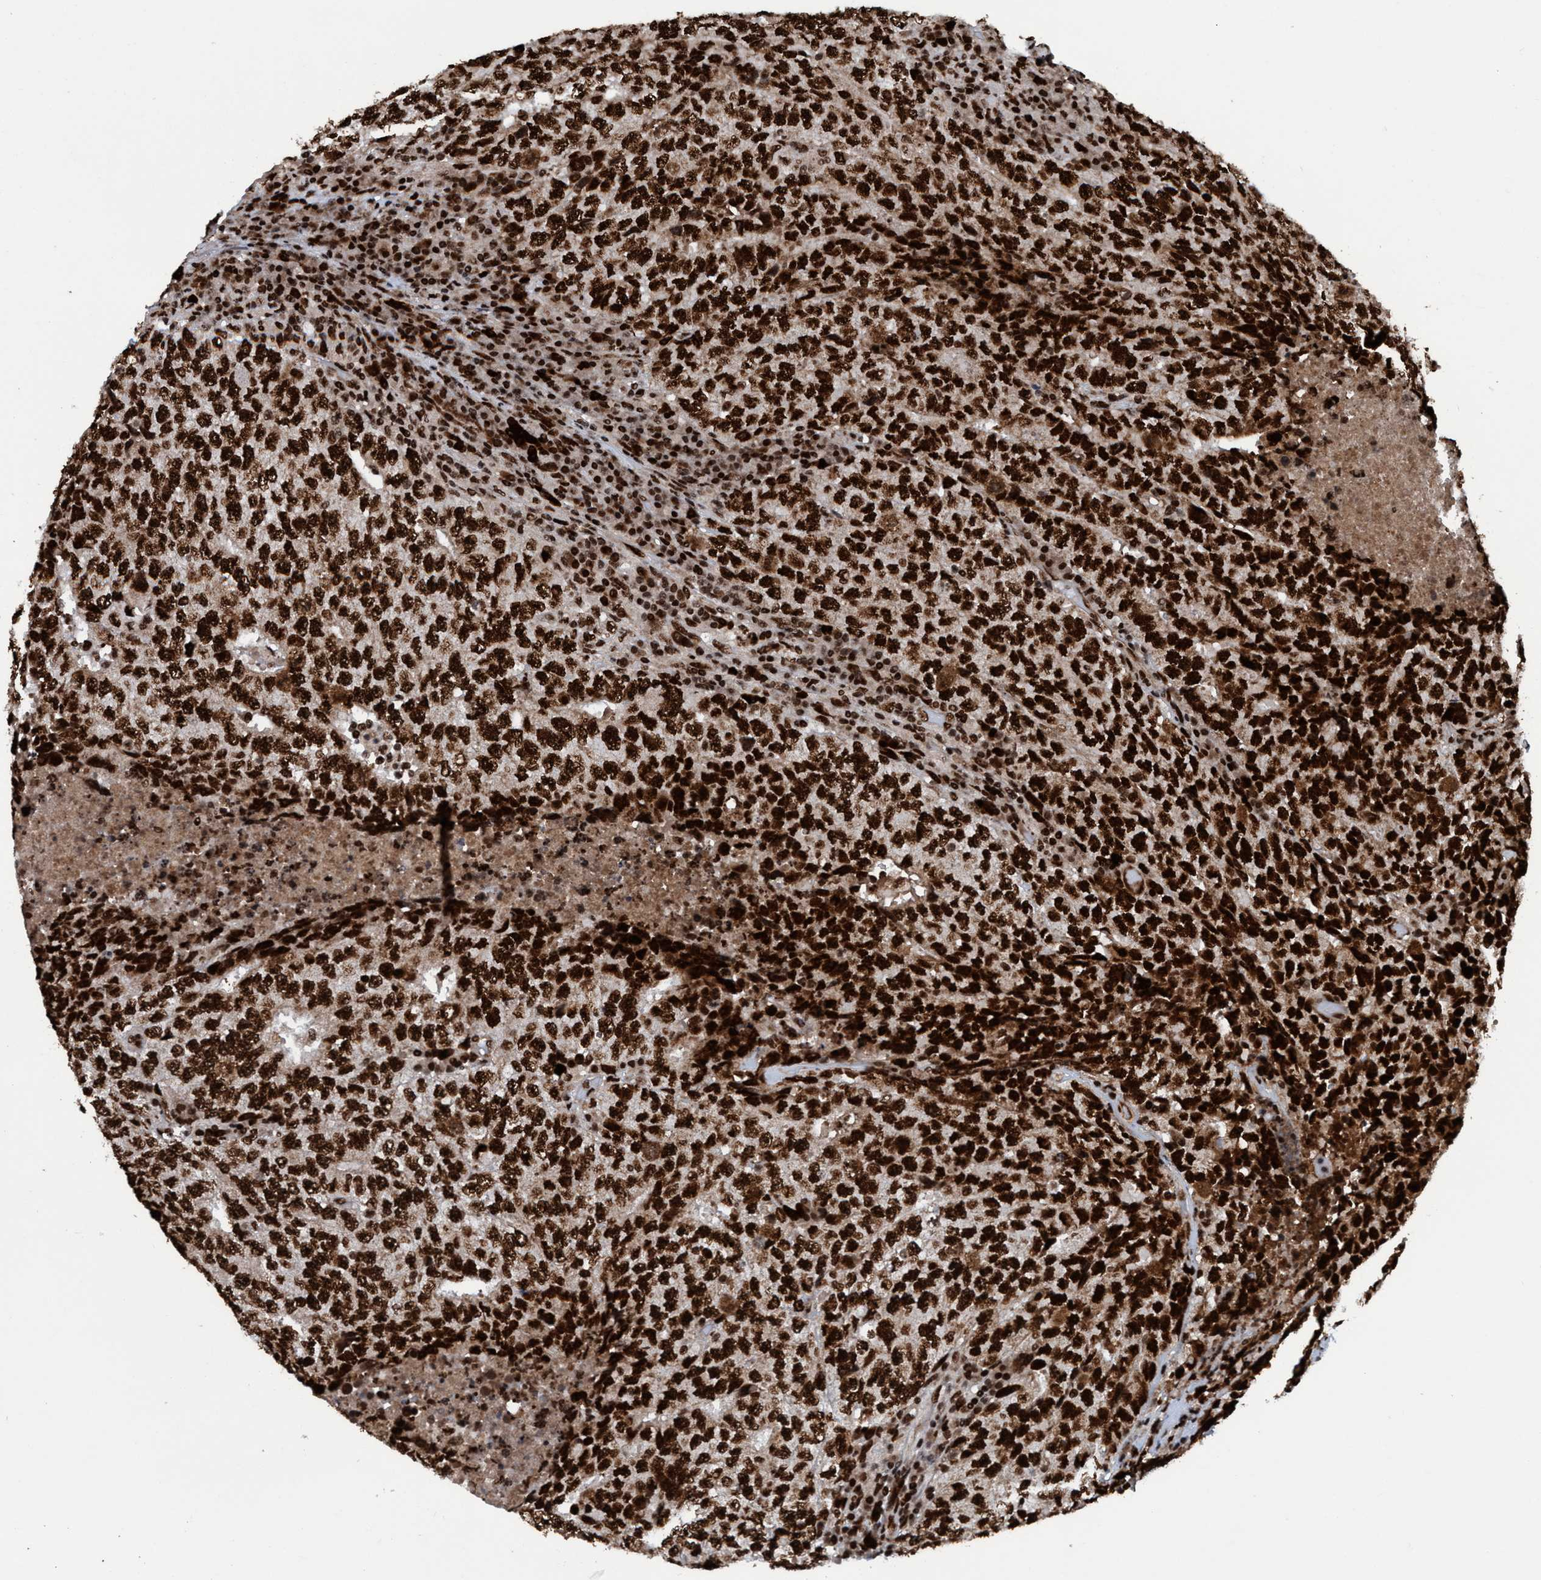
{"staining": {"intensity": "strong", "quantity": ">75%", "location": "nuclear"}, "tissue": "testis cancer", "cell_type": "Tumor cells", "image_type": "cancer", "snomed": [{"axis": "morphology", "description": "Necrosis, NOS"}, {"axis": "morphology", "description": "Carcinoma, Embryonal, NOS"}, {"axis": "topography", "description": "Testis"}], "caption": "This is an image of IHC staining of testis embryonal carcinoma, which shows strong expression in the nuclear of tumor cells.", "gene": "TOPBP1", "patient": {"sex": "male", "age": 19}}